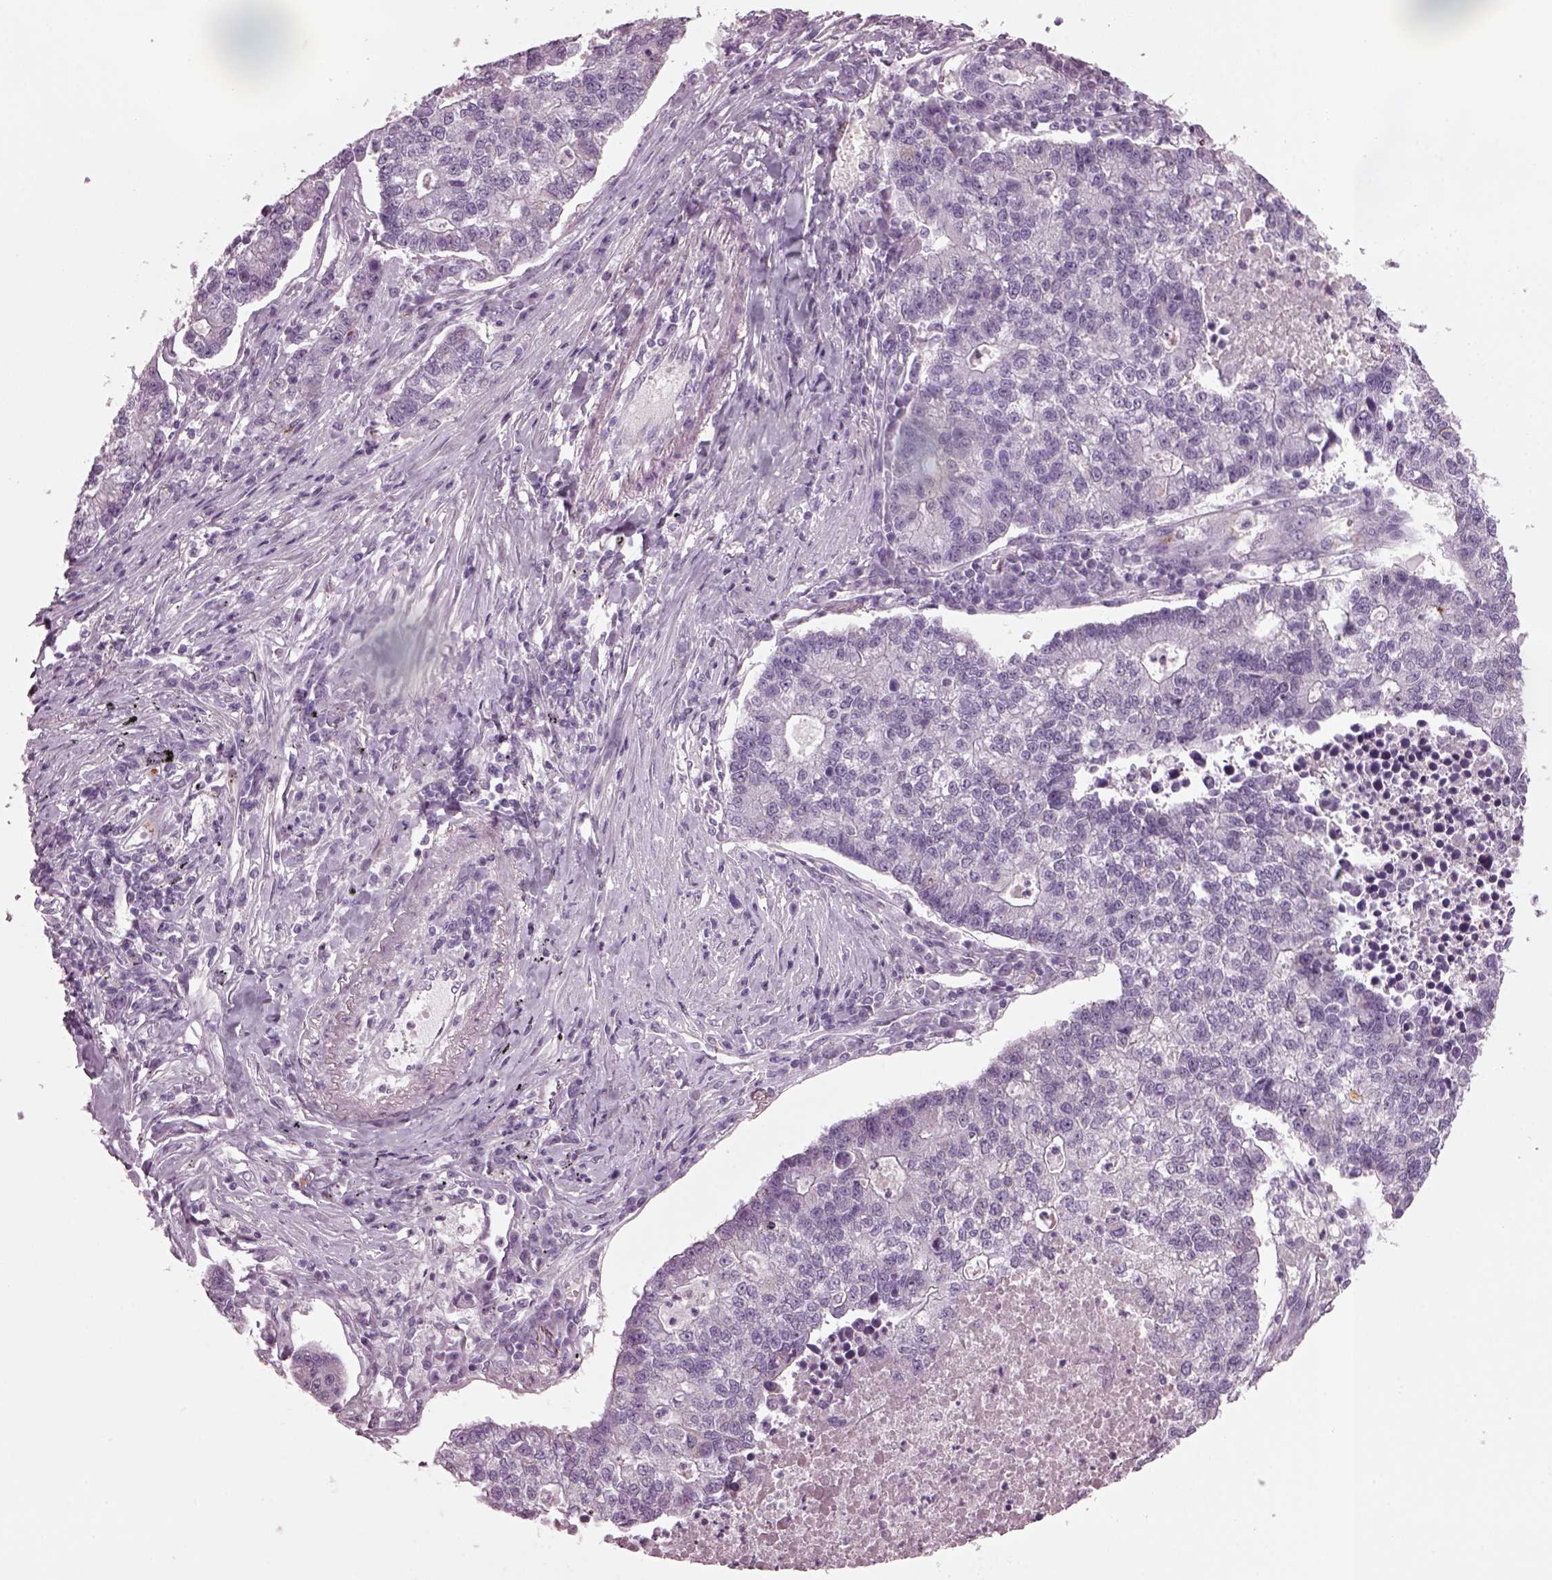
{"staining": {"intensity": "negative", "quantity": "none", "location": "none"}, "tissue": "lung cancer", "cell_type": "Tumor cells", "image_type": "cancer", "snomed": [{"axis": "morphology", "description": "Adenocarcinoma, NOS"}, {"axis": "topography", "description": "Lung"}], "caption": "High magnification brightfield microscopy of lung adenocarcinoma stained with DAB (3,3'-diaminobenzidine) (brown) and counterstained with hematoxylin (blue): tumor cells show no significant positivity. Nuclei are stained in blue.", "gene": "DPYSL5", "patient": {"sex": "male", "age": 57}}